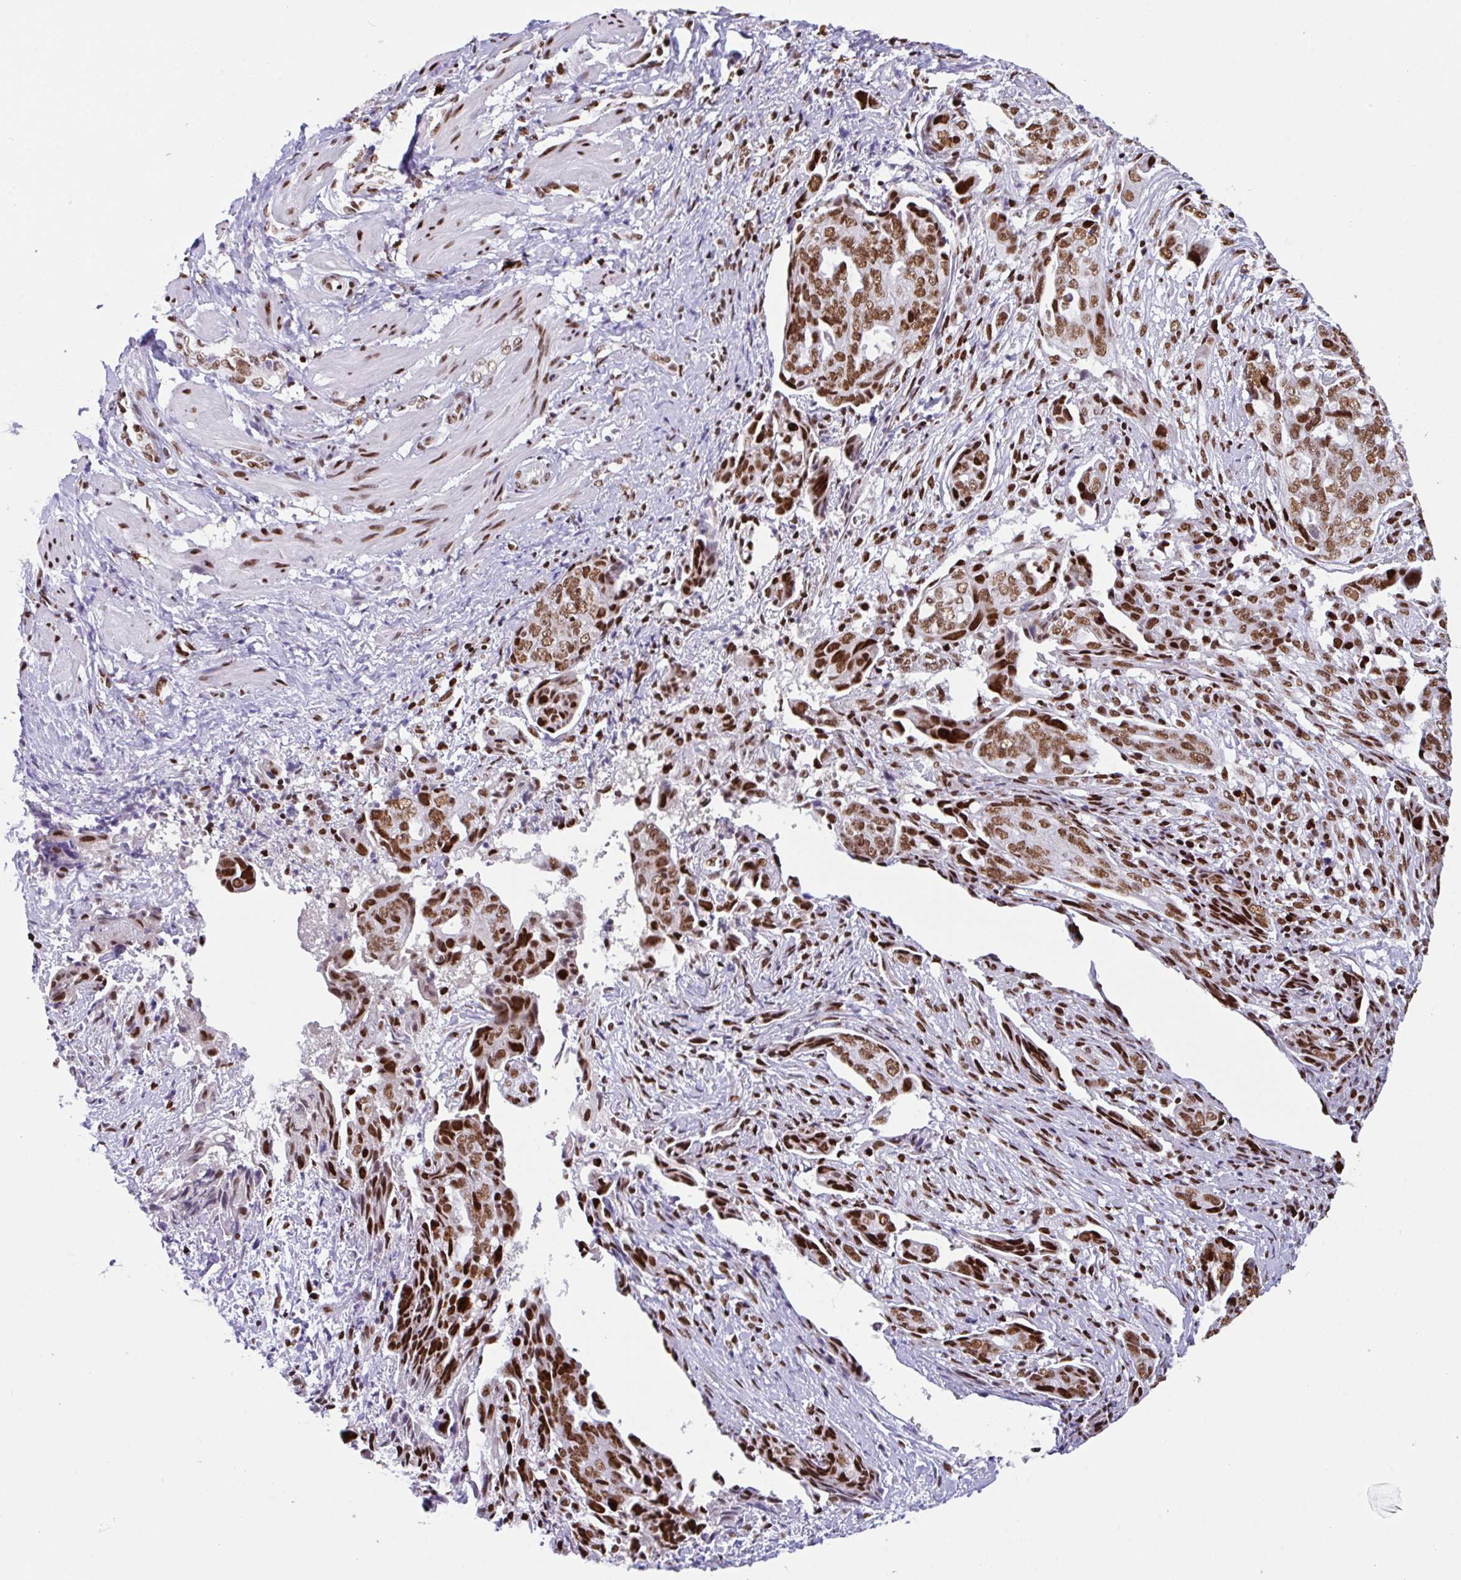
{"staining": {"intensity": "strong", "quantity": ">75%", "location": "nuclear"}, "tissue": "ovarian cancer", "cell_type": "Tumor cells", "image_type": "cancer", "snomed": [{"axis": "morphology", "description": "Carcinoma, endometroid"}, {"axis": "topography", "description": "Ovary"}], "caption": "Tumor cells display high levels of strong nuclear staining in approximately >75% of cells in human ovarian cancer. (Stains: DAB (3,3'-diaminobenzidine) in brown, nuclei in blue, Microscopy: brightfield microscopy at high magnification).", "gene": "CLP1", "patient": {"sex": "female", "age": 70}}